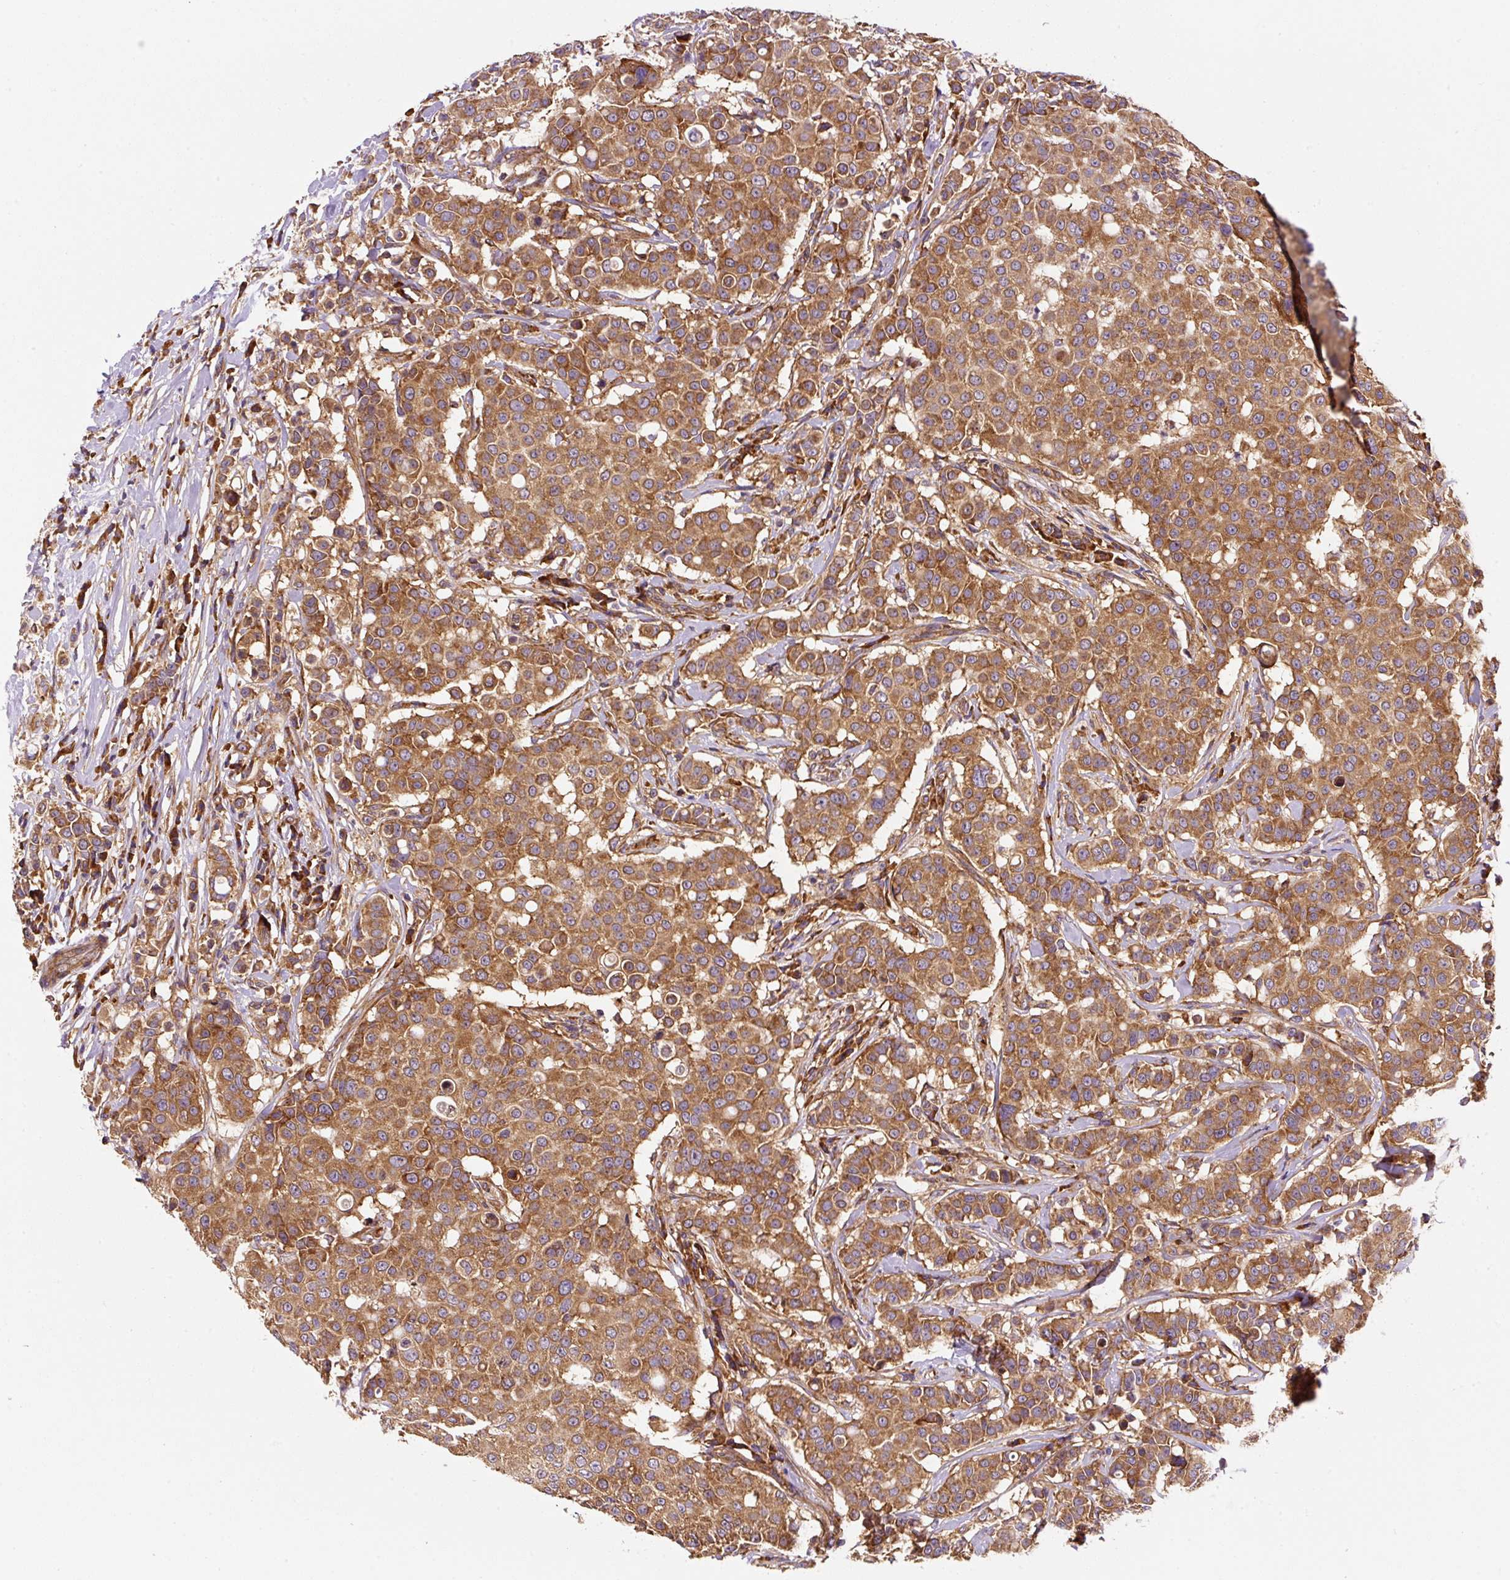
{"staining": {"intensity": "moderate", "quantity": ">75%", "location": "cytoplasmic/membranous"}, "tissue": "breast cancer", "cell_type": "Tumor cells", "image_type": "cancer", "snomed": [{"axis": "morphology", "description": "Duct carcinoma"}, {"axis": "topography", "description": "Breast"}], "caption": "There is medium levels of moderate cytoplasmic/membranous staining in tumor cells of breast cancer (infiltrating ductal carcinoma), as demonstrated by immunohistochemical staining (brown color).", "gene": "EIF2S2", "patient": {"sex": "female", "age": 27}}